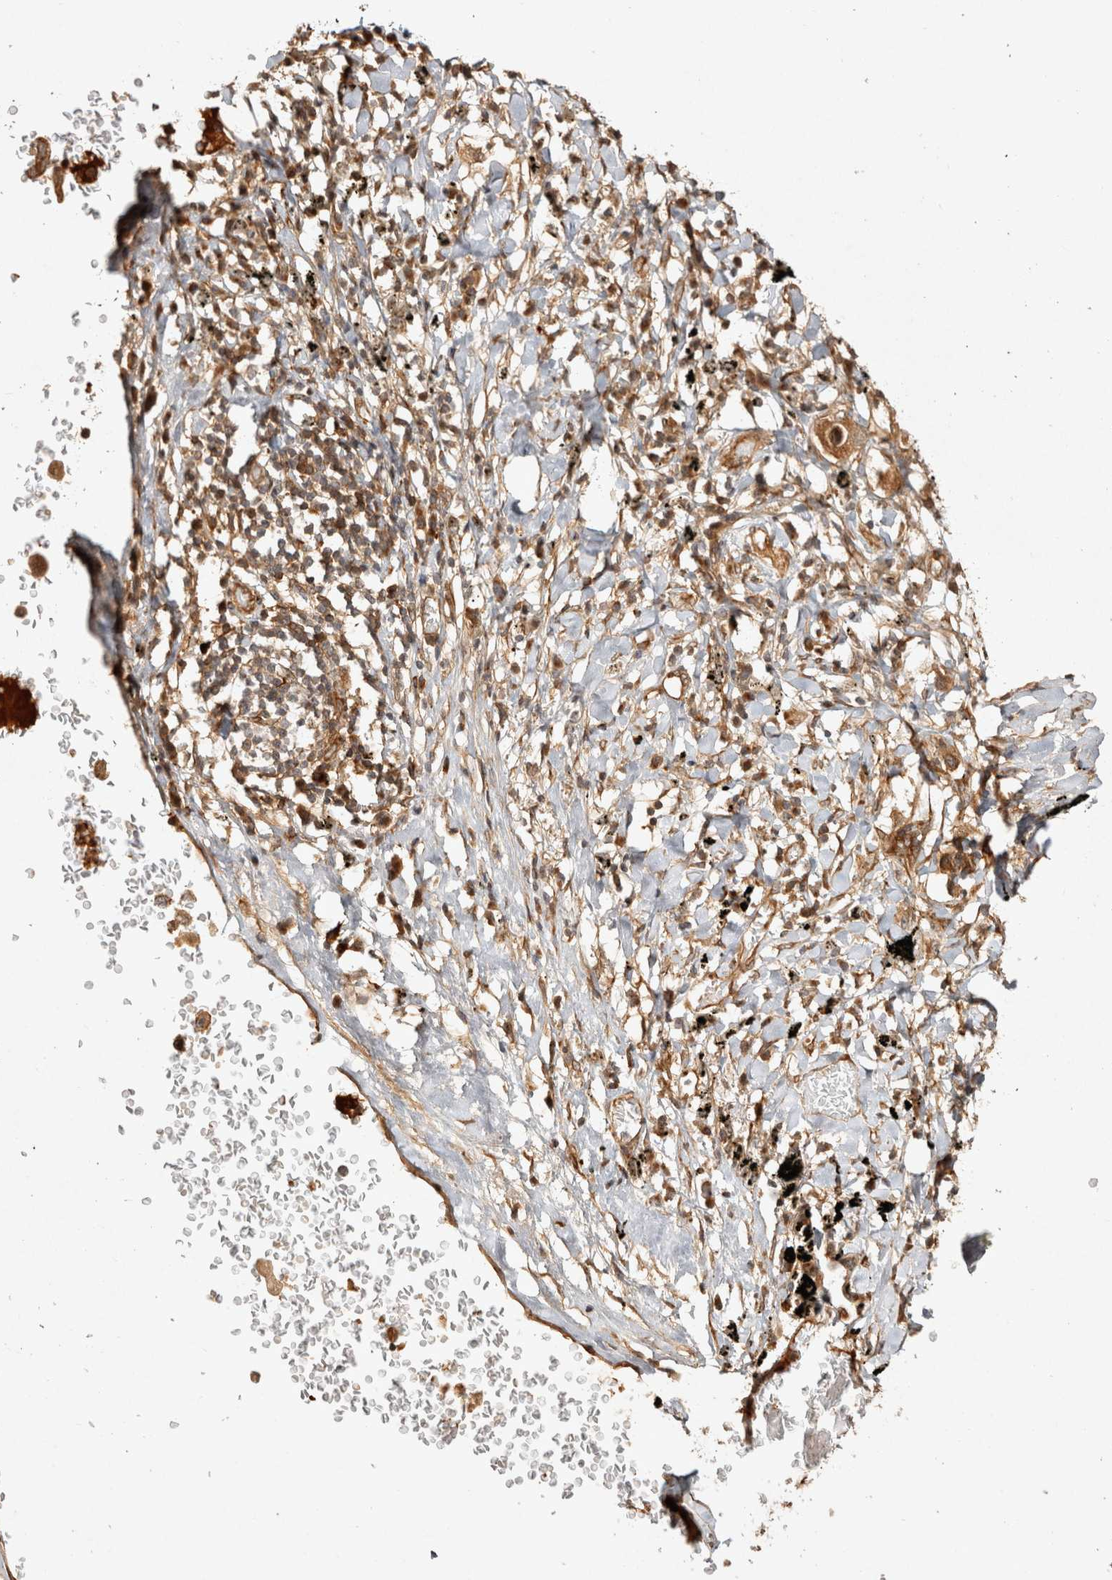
{"staining": {"intensity": "moderate", "quantity": ">75%", "location": "cytoplasmic/membranous"}, "tissue": "lung cancer", "cell_type": "Tumor cells", "image_type": "cancer", "snomed": [{"axis": "morphology", "description": "Adenocarcinoma, NOS"}, {"axis": "topography", "description": "Lung"}], "caption": "IHC micrograph of human lung cancer (adenocarcinoma) stained for a protein (brown), which exhibits medium levels of moderate cytoplasmic/membranous staining in about >75% of tumor cells.", "gene": "CAMSAP2", "patient": {"sex": "male", "age": 63}}